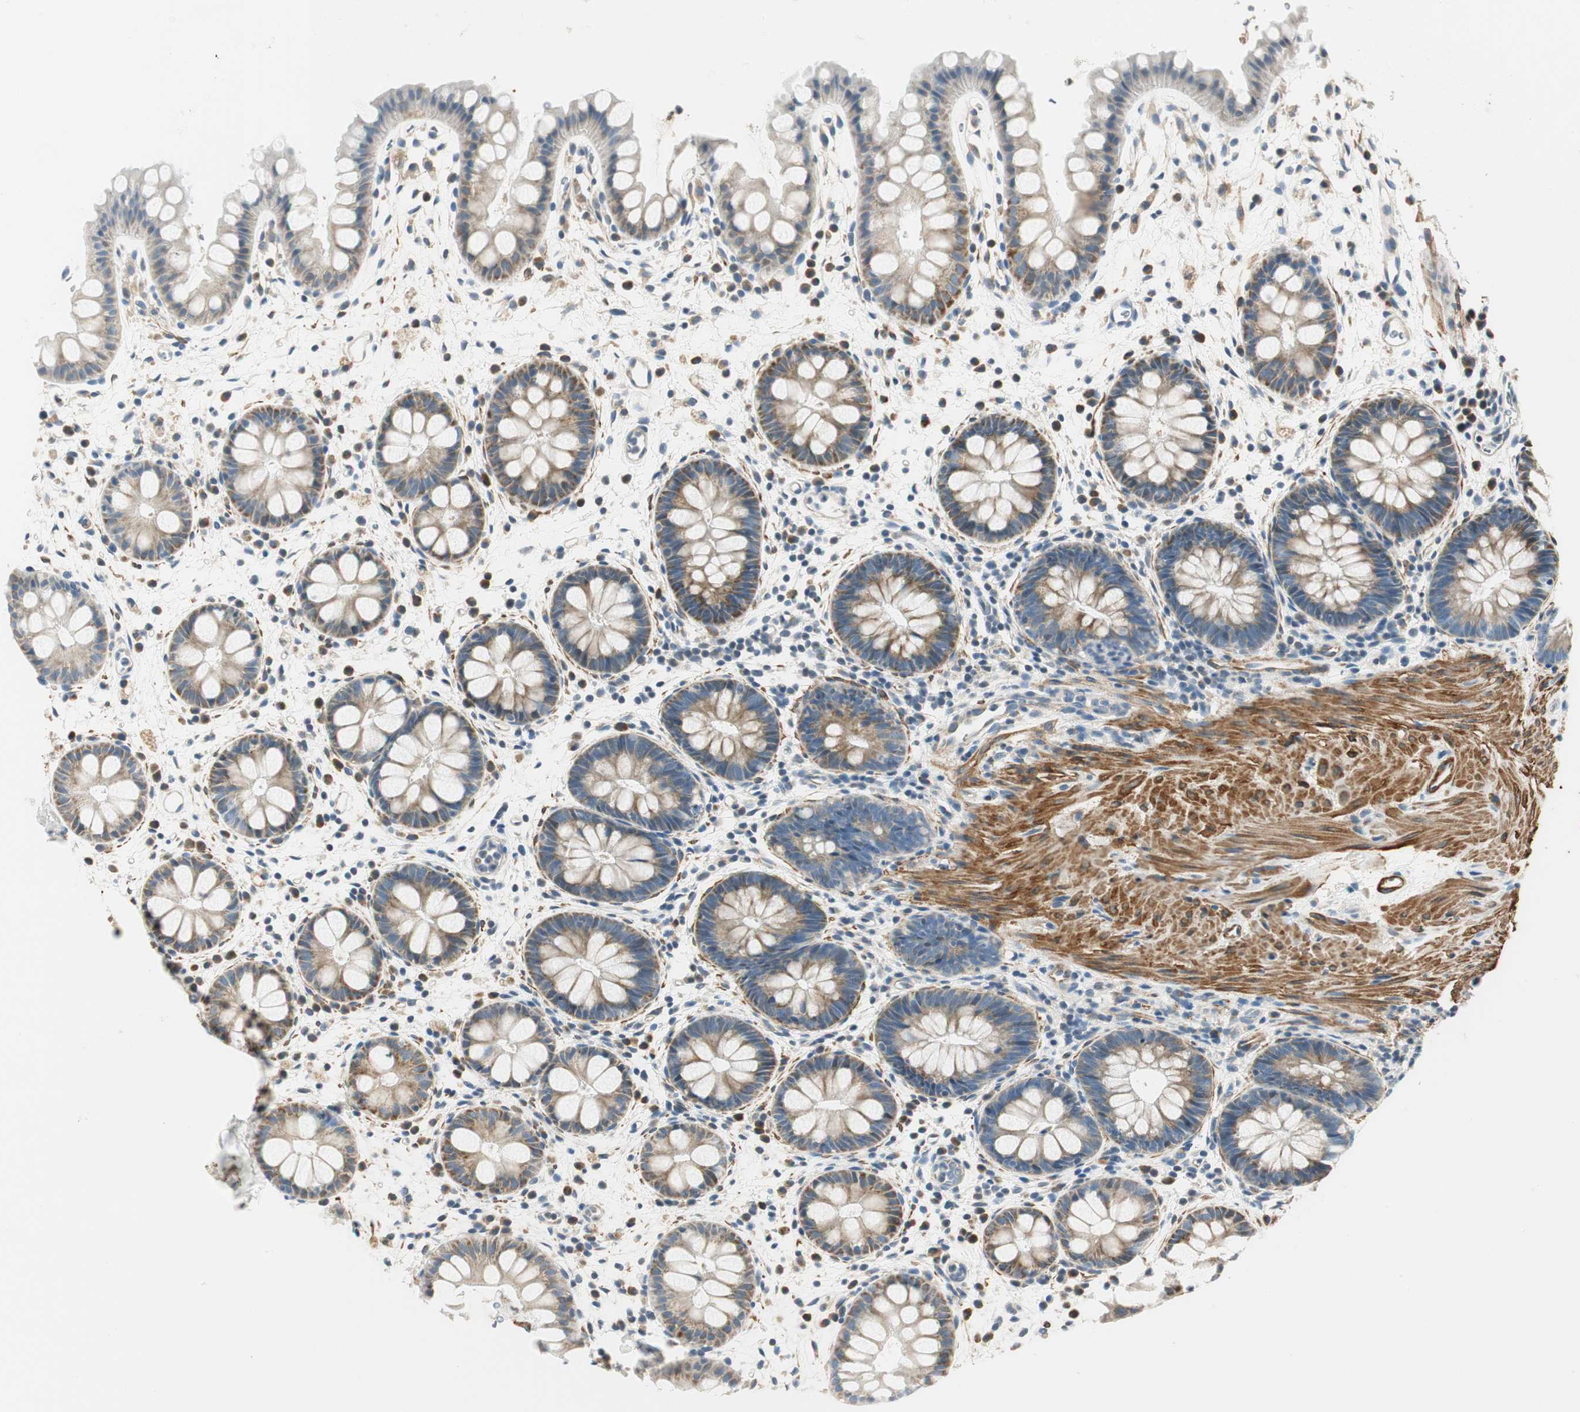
{"staining": {"intensity": "moderate", "quantity": "25%-75%", "location": "cytoplasmic/membranous"}, "tissue": "rectum", "cell_type": "Glandular cells", "image_type": "normal", "snomed": [{"axis": "morphology", "description": "Normal tissue, NOS"}, {"axis": "topography", "description": "Rectum"}], "caption": "Immunohistochemistry (IHC) of benign rectum exhibits medium levels of moderate cytoplasmic/membranous positivity in approximately 25%-75% of glandular cells.", "gene": "RORB", "patient": {"sex": "female", "age": 24}}